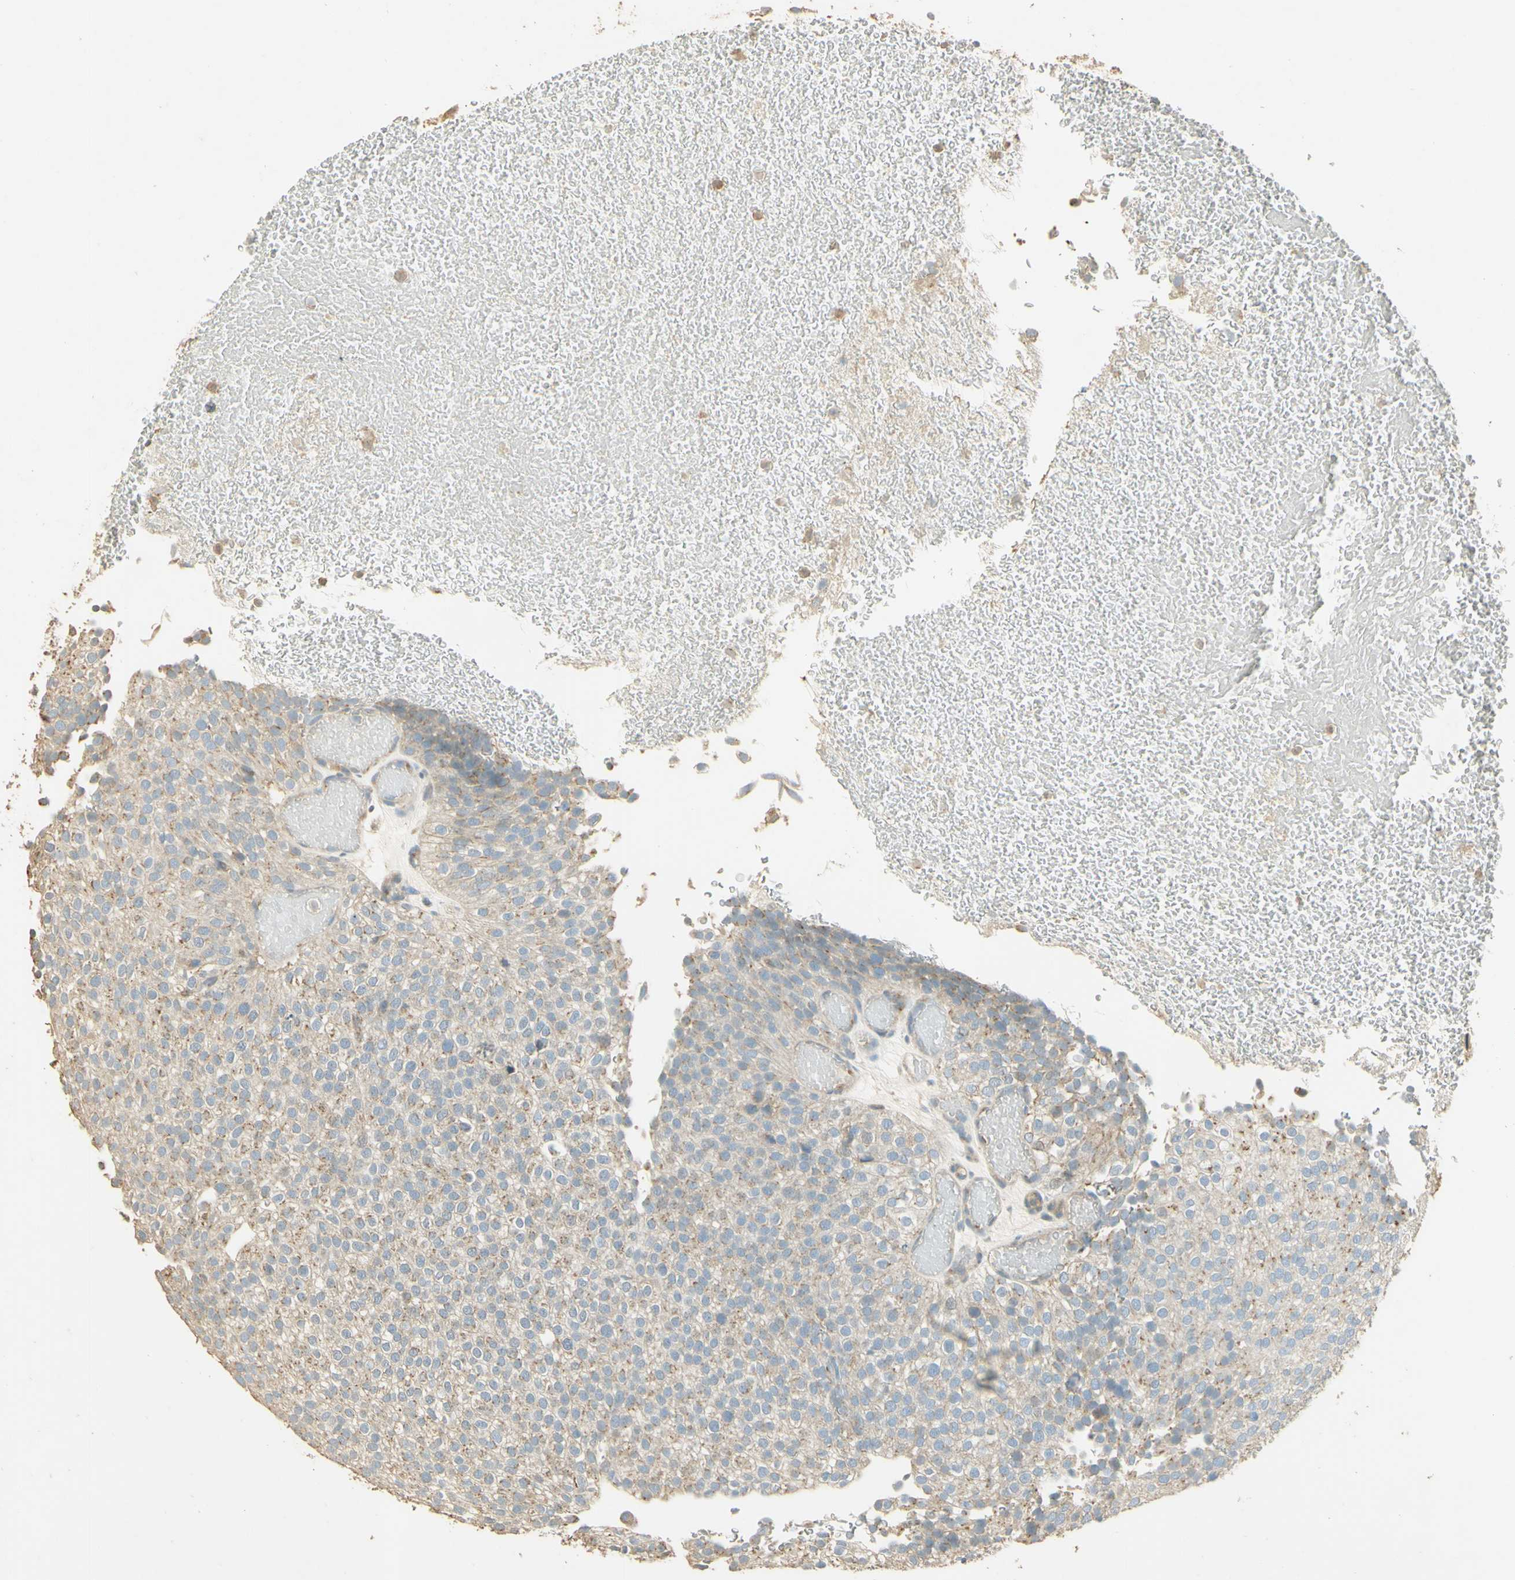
{"staining": {"intensity": "weak", "quantity": "25%-75%", "location": "cytoplasmic/membranous"}, "tissue": "urothelial cancer", "cell_type": "Tumor cells", "image_type": "cancer", "snomed": [{"axis": "morphology", "description": "Urothelial carcinoma, Low grade"}, {"axis": "topography", "description": "Urinary bladder"}], "caption": "Immunohistochemistry (IHC) image of human low-grade urothelial carcinoma stained for a protein (brown), which shows low levels of weak cytoplasmic/membranous expression in approximately 25%-75% of tumor cells.", "gene": "UXS1", "patient": {"sex": "male", "age": 78}}